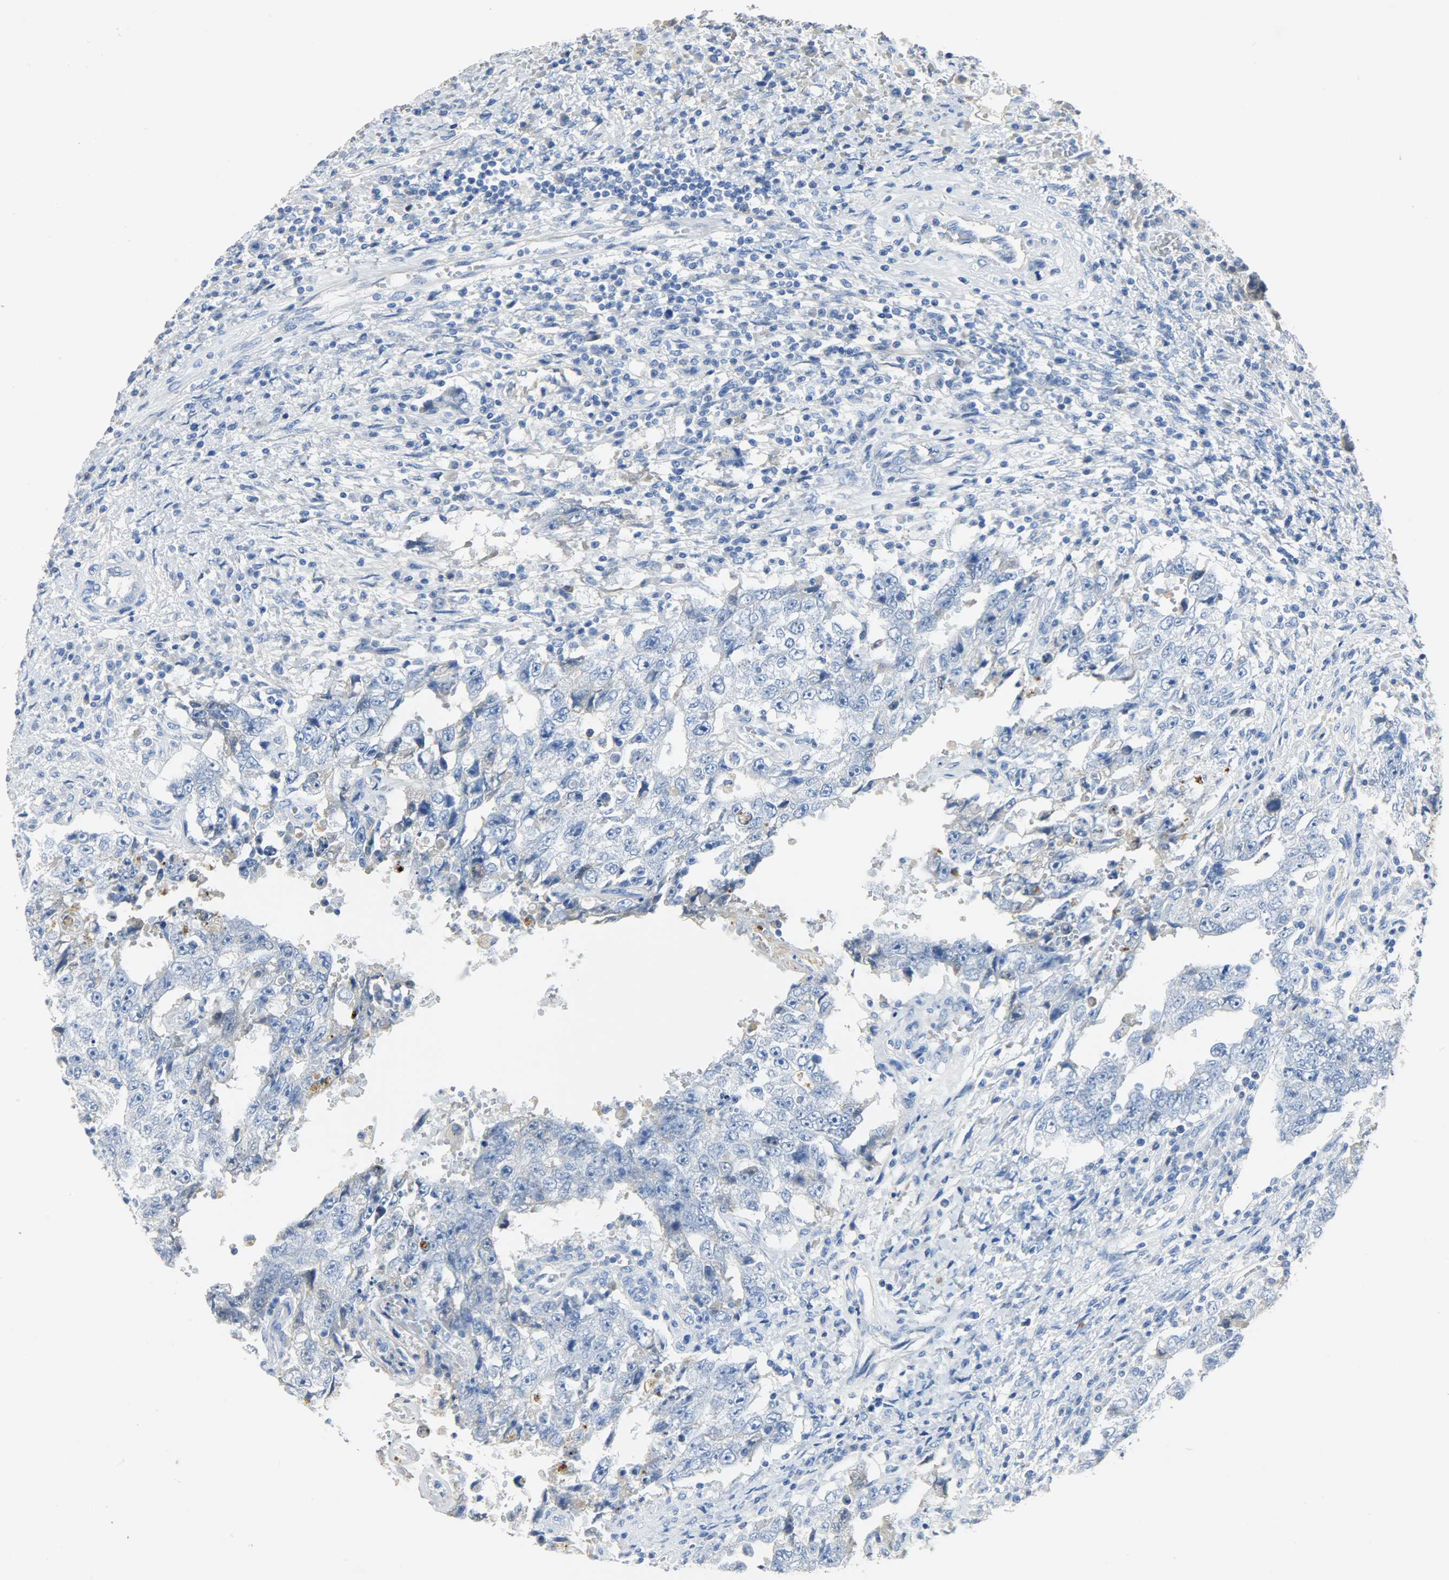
{"staining": {"intensity": "negative", "quantity": "none", "location": "none"}, "tissue": "testis cancer", "cell_type": "Tumor cells", "image_type": "cancer", "snomed": [{"axis": "morphology", "description": "Carcinoma, Embryonal, NOS"}, {"axis": "topography", "description": "Testis"}], "caption": "Immunohistochemistry photomicrograph of testis embryonal carcinoma stained for a protein (brown), which shows no positivity in tumor cells.", "gene": "CRP", "patient": {"sex": "male", "age": 26}}